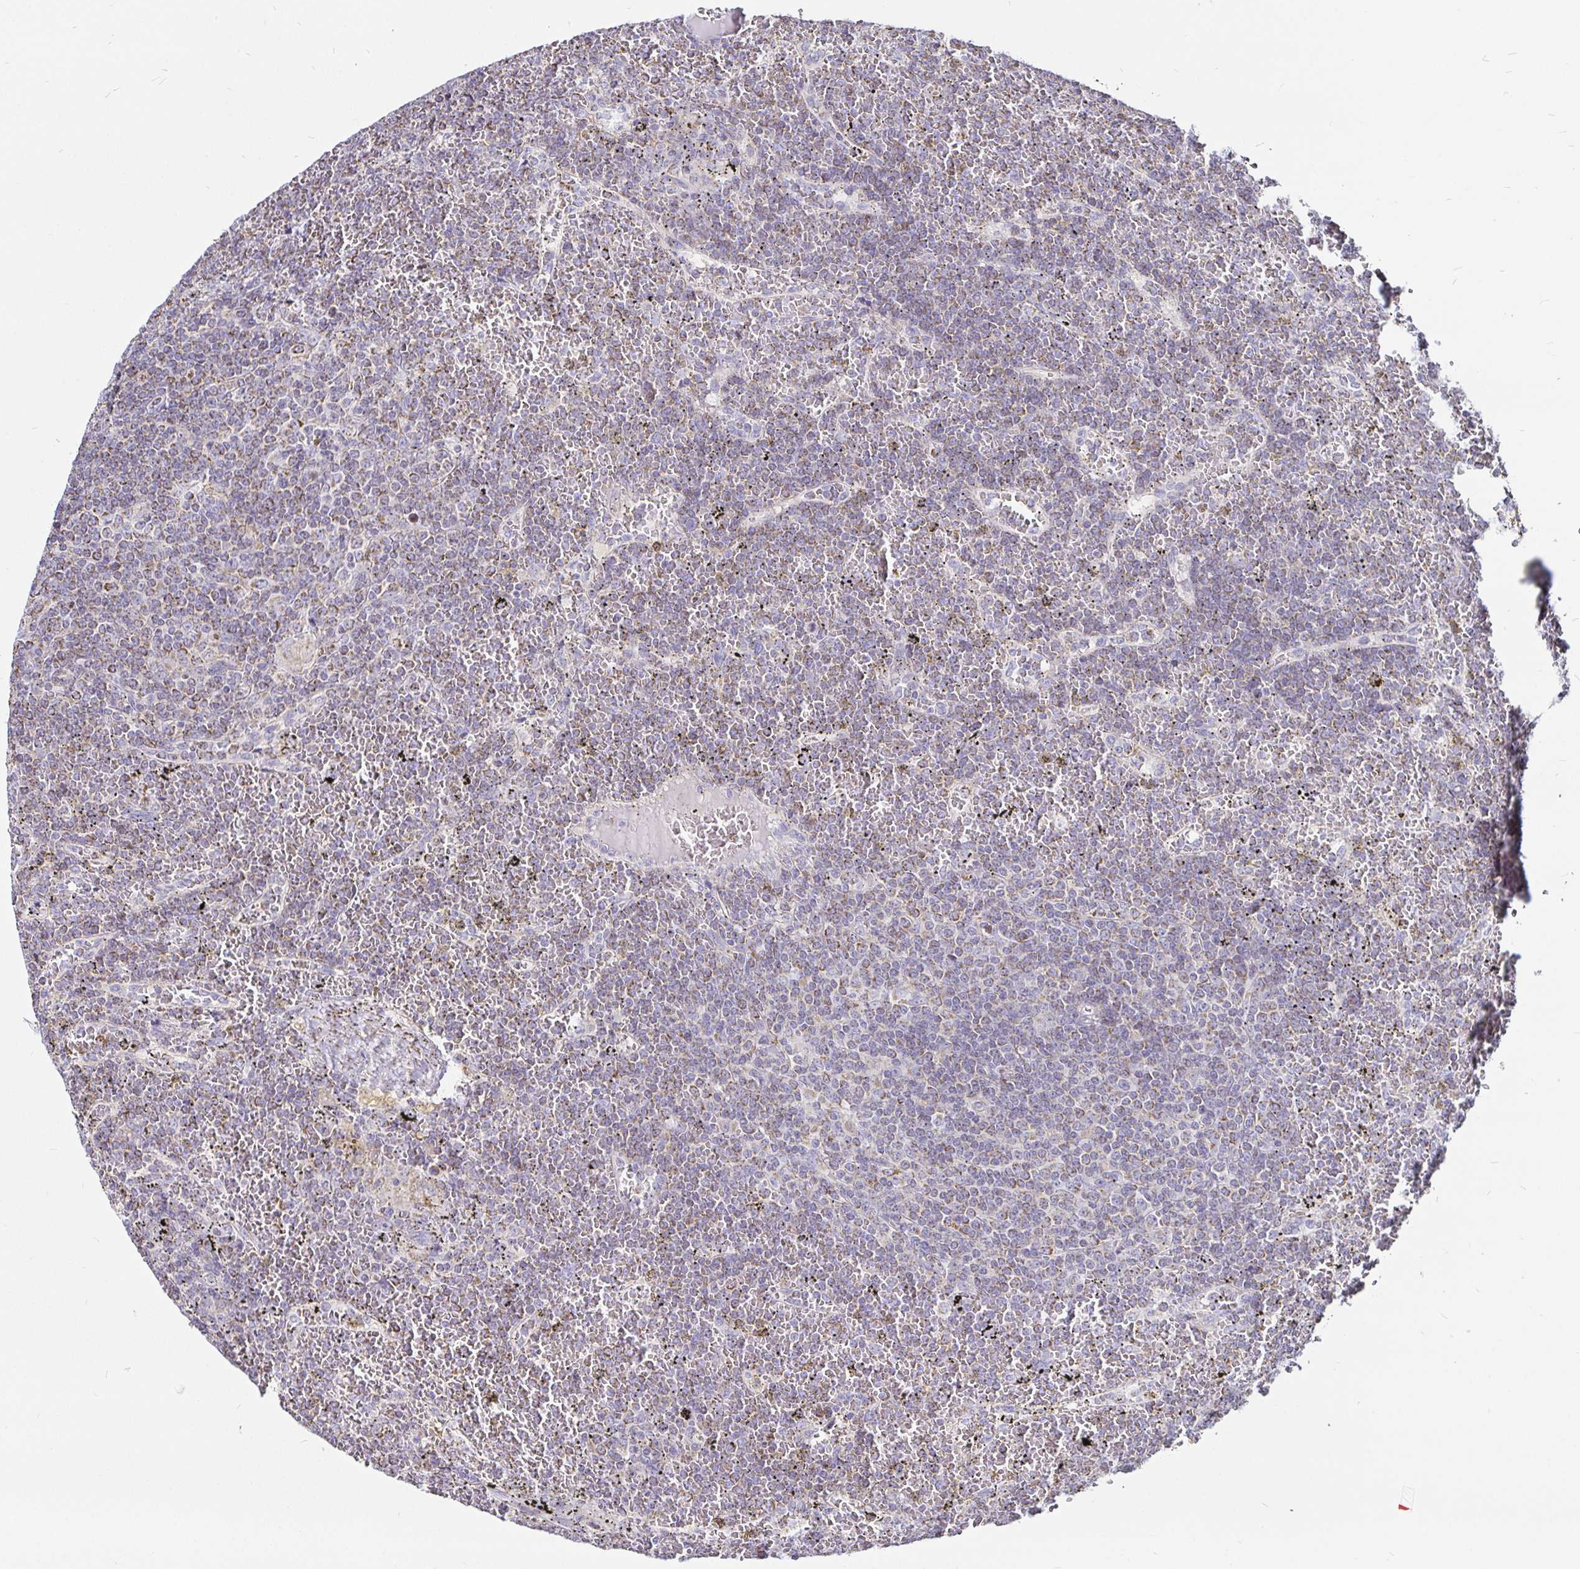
{"staining": {"intensity": "weak", "quantity": "25%-75%", "location": "cytoplasmic/membranous"}, "tissue": "lymphoma", "cell_type": "Tumor cells", "image_type": "cancer", "snomed": [{"axis": "morphology", "description": "Malignant lymphoma, non-Hodgkin's type, Low grade"}, {"axis": "topography", "description": "Spleen"}], "caption": "High-power microscopy captured an IHC histopathology image of lymphoma, revealing weak cytoplasmic/membranous staining in about 25%-75% of tumor cells.", "gene": "PGAM2", "patient": {"sex": "female", "age": 19}}